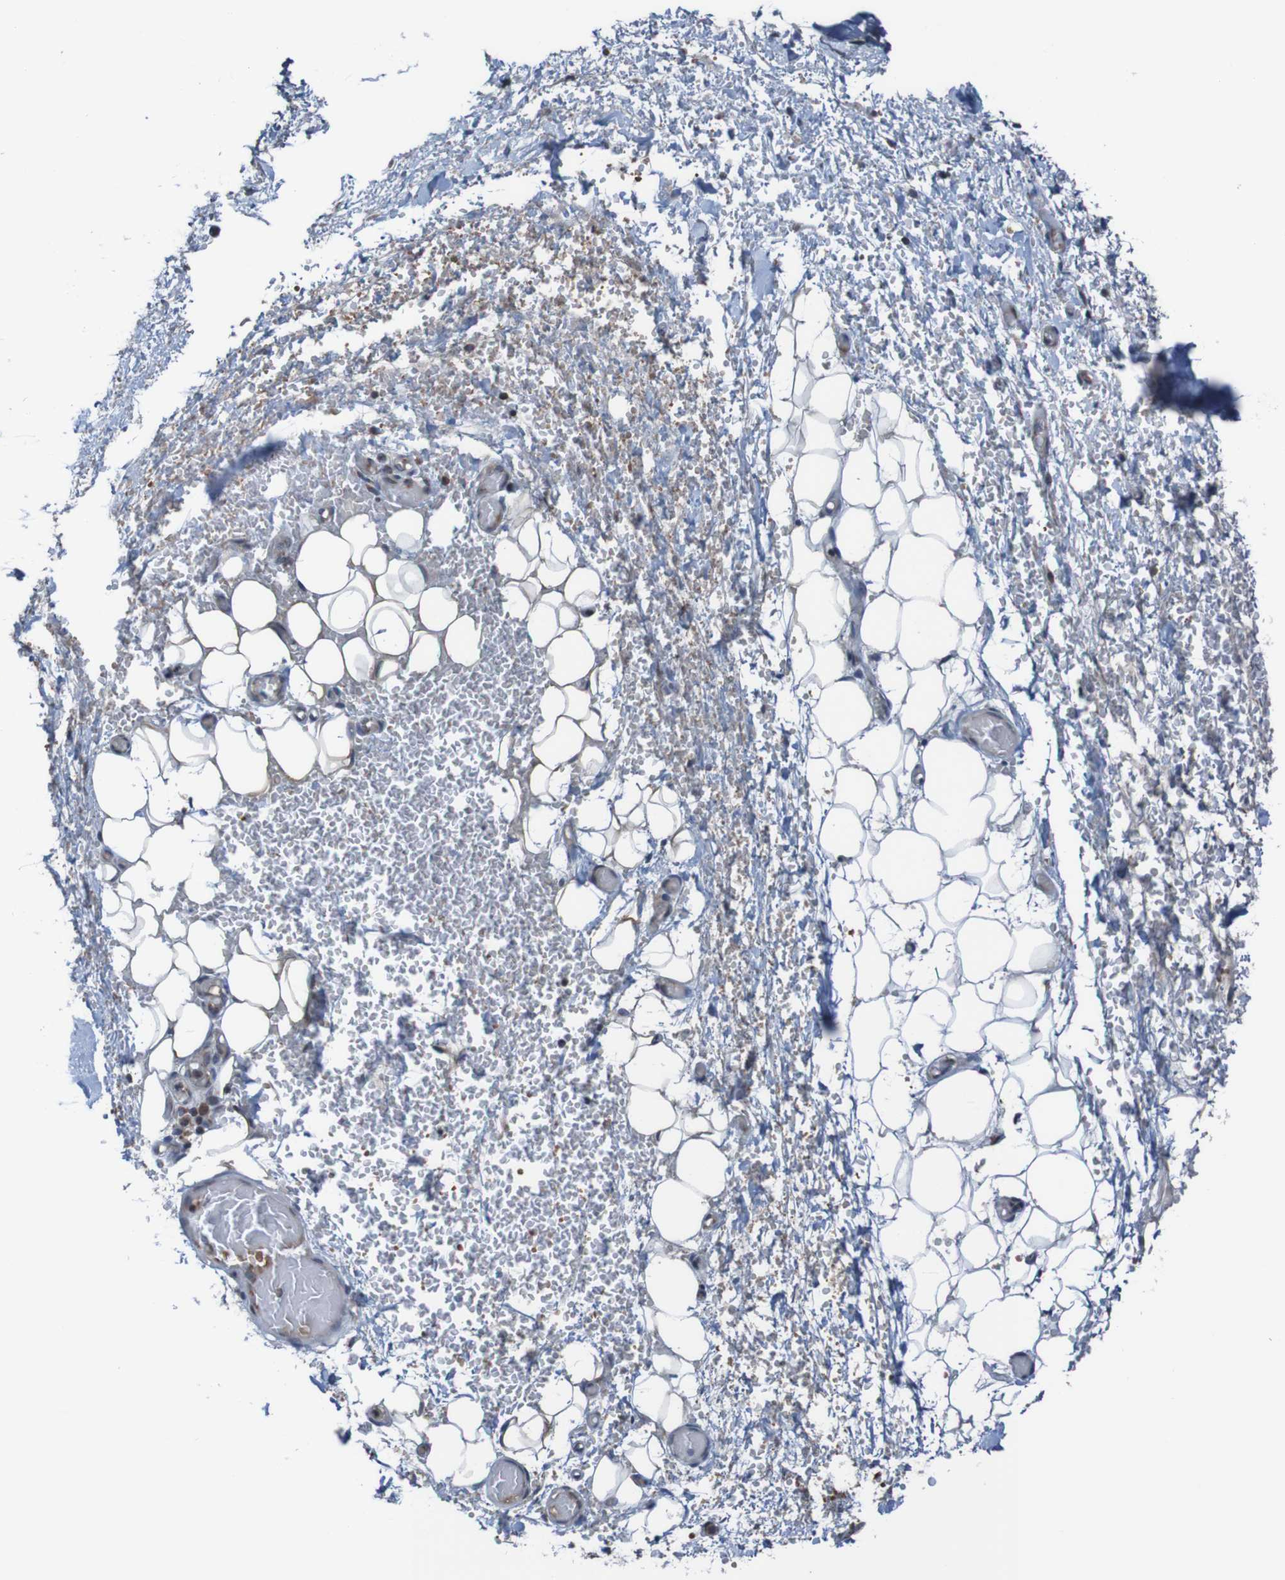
{"staining": {"intensity": "negative", "quantity": "none", "location": "none"}, "tissue": "adipose tissue", "cell_type": "Adipocytes", "image_type": "normal", "snomed": [{"axis": "morphology", "description": "Normal tissue, NOS"}, {"axis": "morphology", "description": "Adenocarcinoma, NOS"}, {"axis": "topography", "description": "Esophagus"}], "caption": "Immunohistochemistry (IHC) of normal human adipose tissue displays no positivity in adipocytes. (Stains: DAB immunohistochemistry (IHC) with hematoxylin counter stain, Microscopy: brightfield microscopy at high magnification).", "gene": "UNG", "patient": {"sex": "male", "age": 62}}